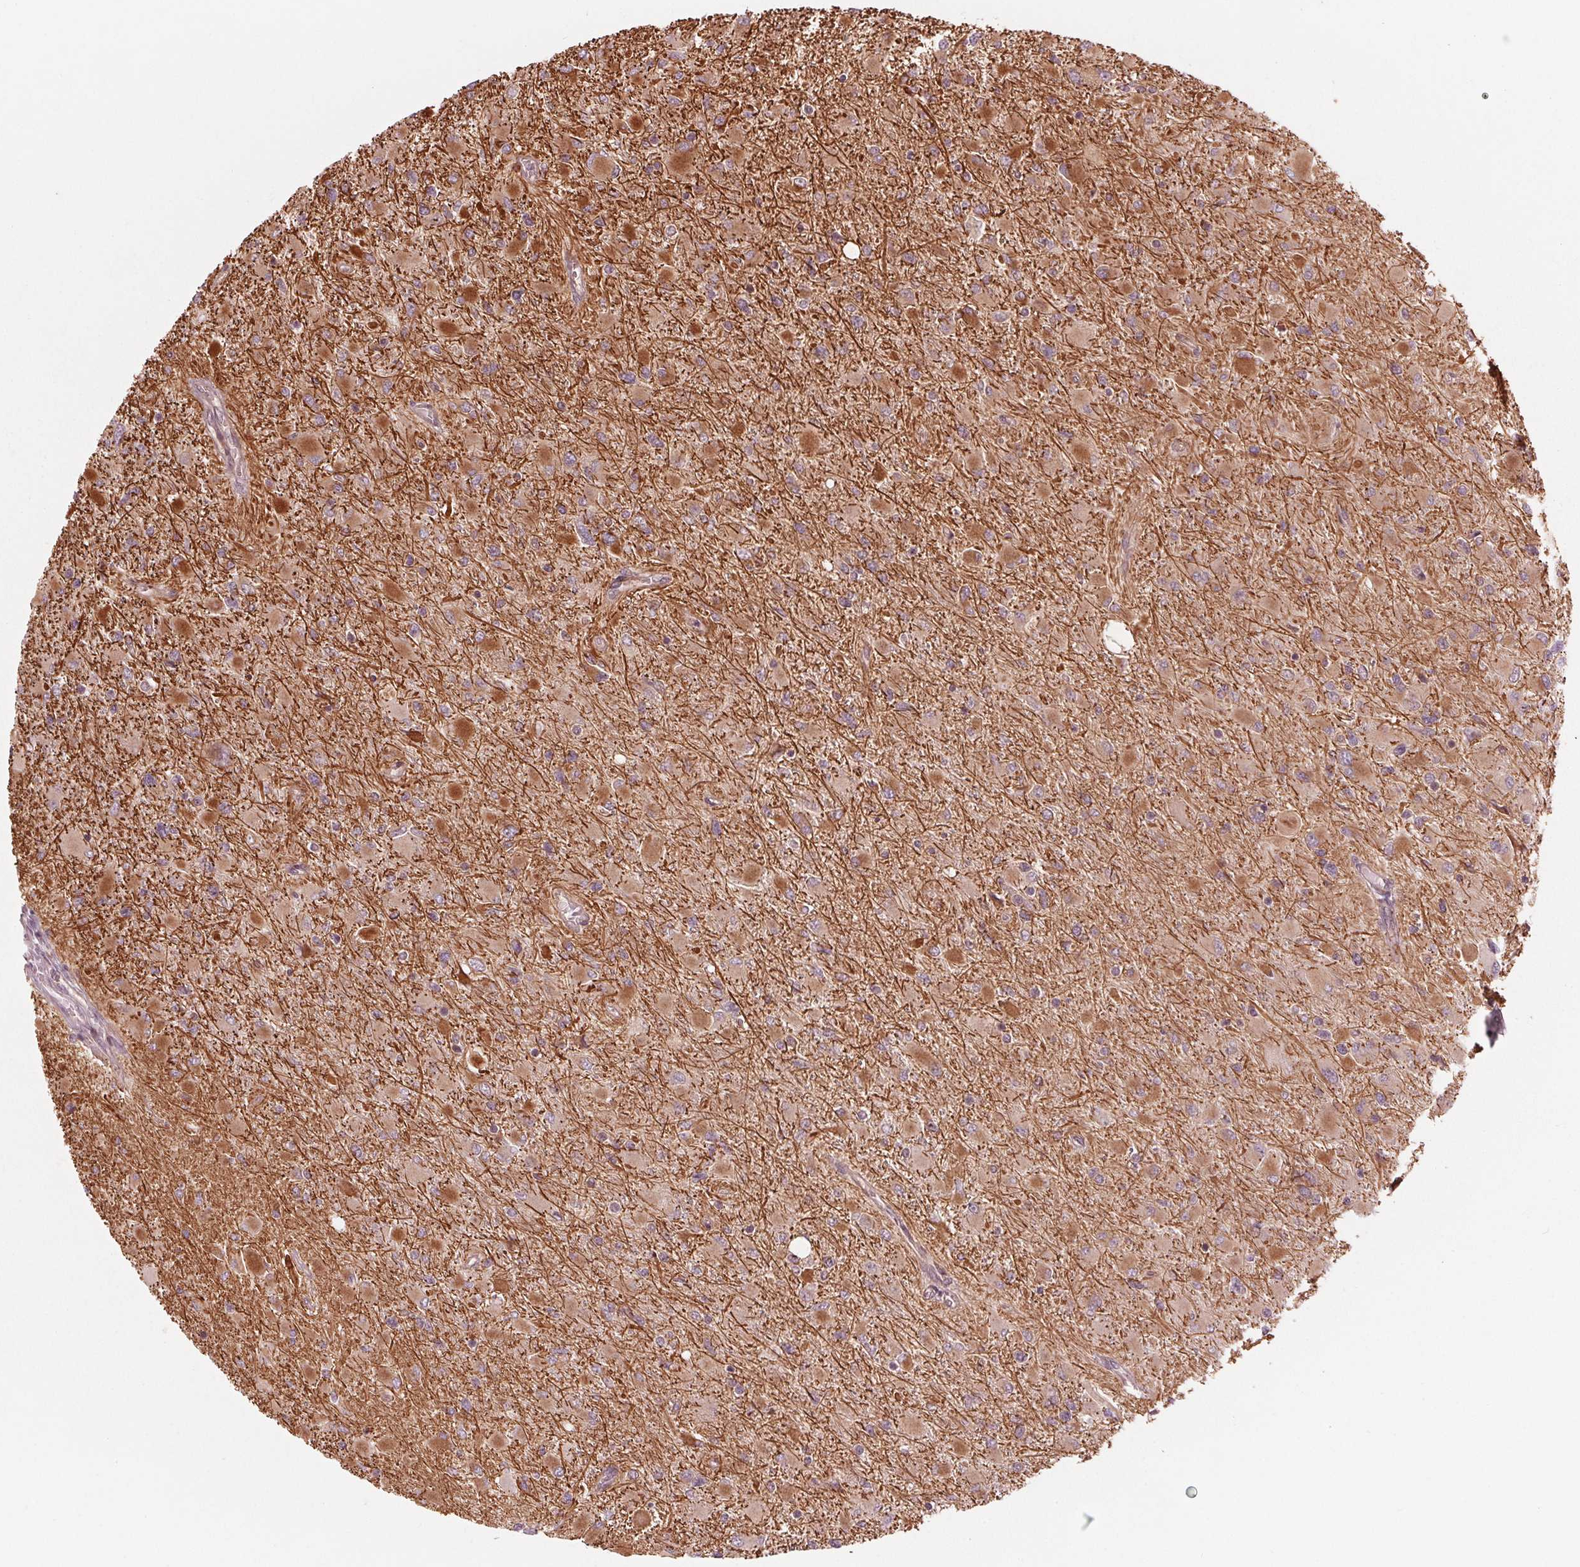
{"staining": {"intensity": "weak", "quantity": ">75%", "location": "cytoplasmic/membranous"}, "tissue": "glioma", "cell_type": "Tumor cells", "image_type": "cancer", "snomed": [{"axis": "morphology", "description": "Glioma, malignant, High grade"}, {"axis": "topography", "description": "Cerebral cortex"}], "caption": "Malignant glioma (high-grade) tissue reveals weak cytoplasmic/membranous expression in about >75% of tumor cells", "gene": "CMIP", "patient": {"sex": "female", "age": 36}}